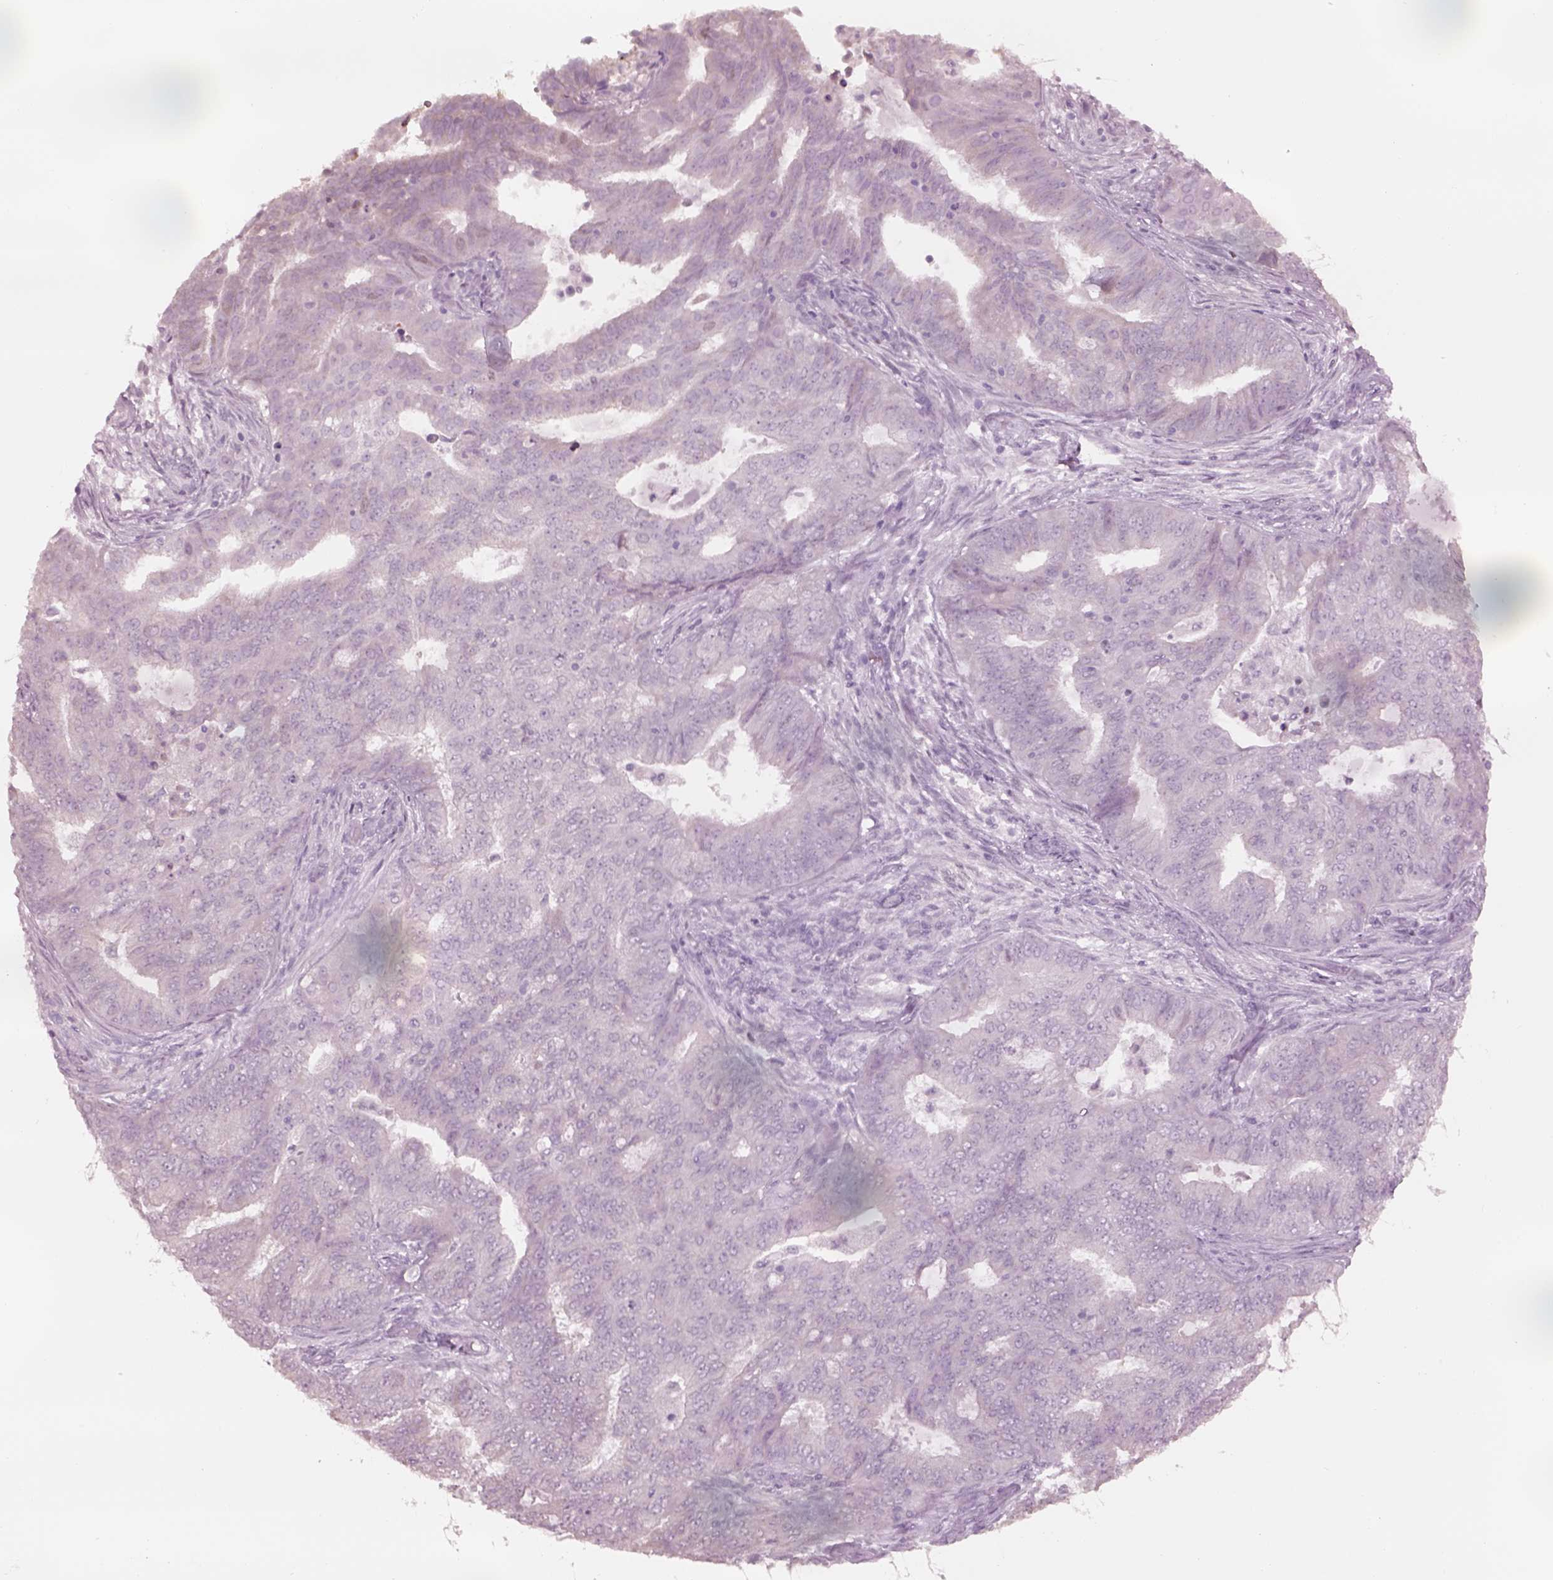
{"staining": {"intensity": "negative", "quantity": "none", "location": "none"}, "tissue": "endometrial cancer", "cell_type": "Tumor cells", "image_type": "cancer", "snomed": [{"axis": "morphology", "description": "Adenocarcinoma, NOS"}, {"axis": "topography", "description": "Endometrium"}], "caption": "DAB (3,3'-diaminobenzidine) immunohistochemical staining of adenocarcinoma (endometrial) displays no significant positivity in tumor cells.", "gene": "KRTAP24-1", "patient": {"sex": "female", "age": 62}}